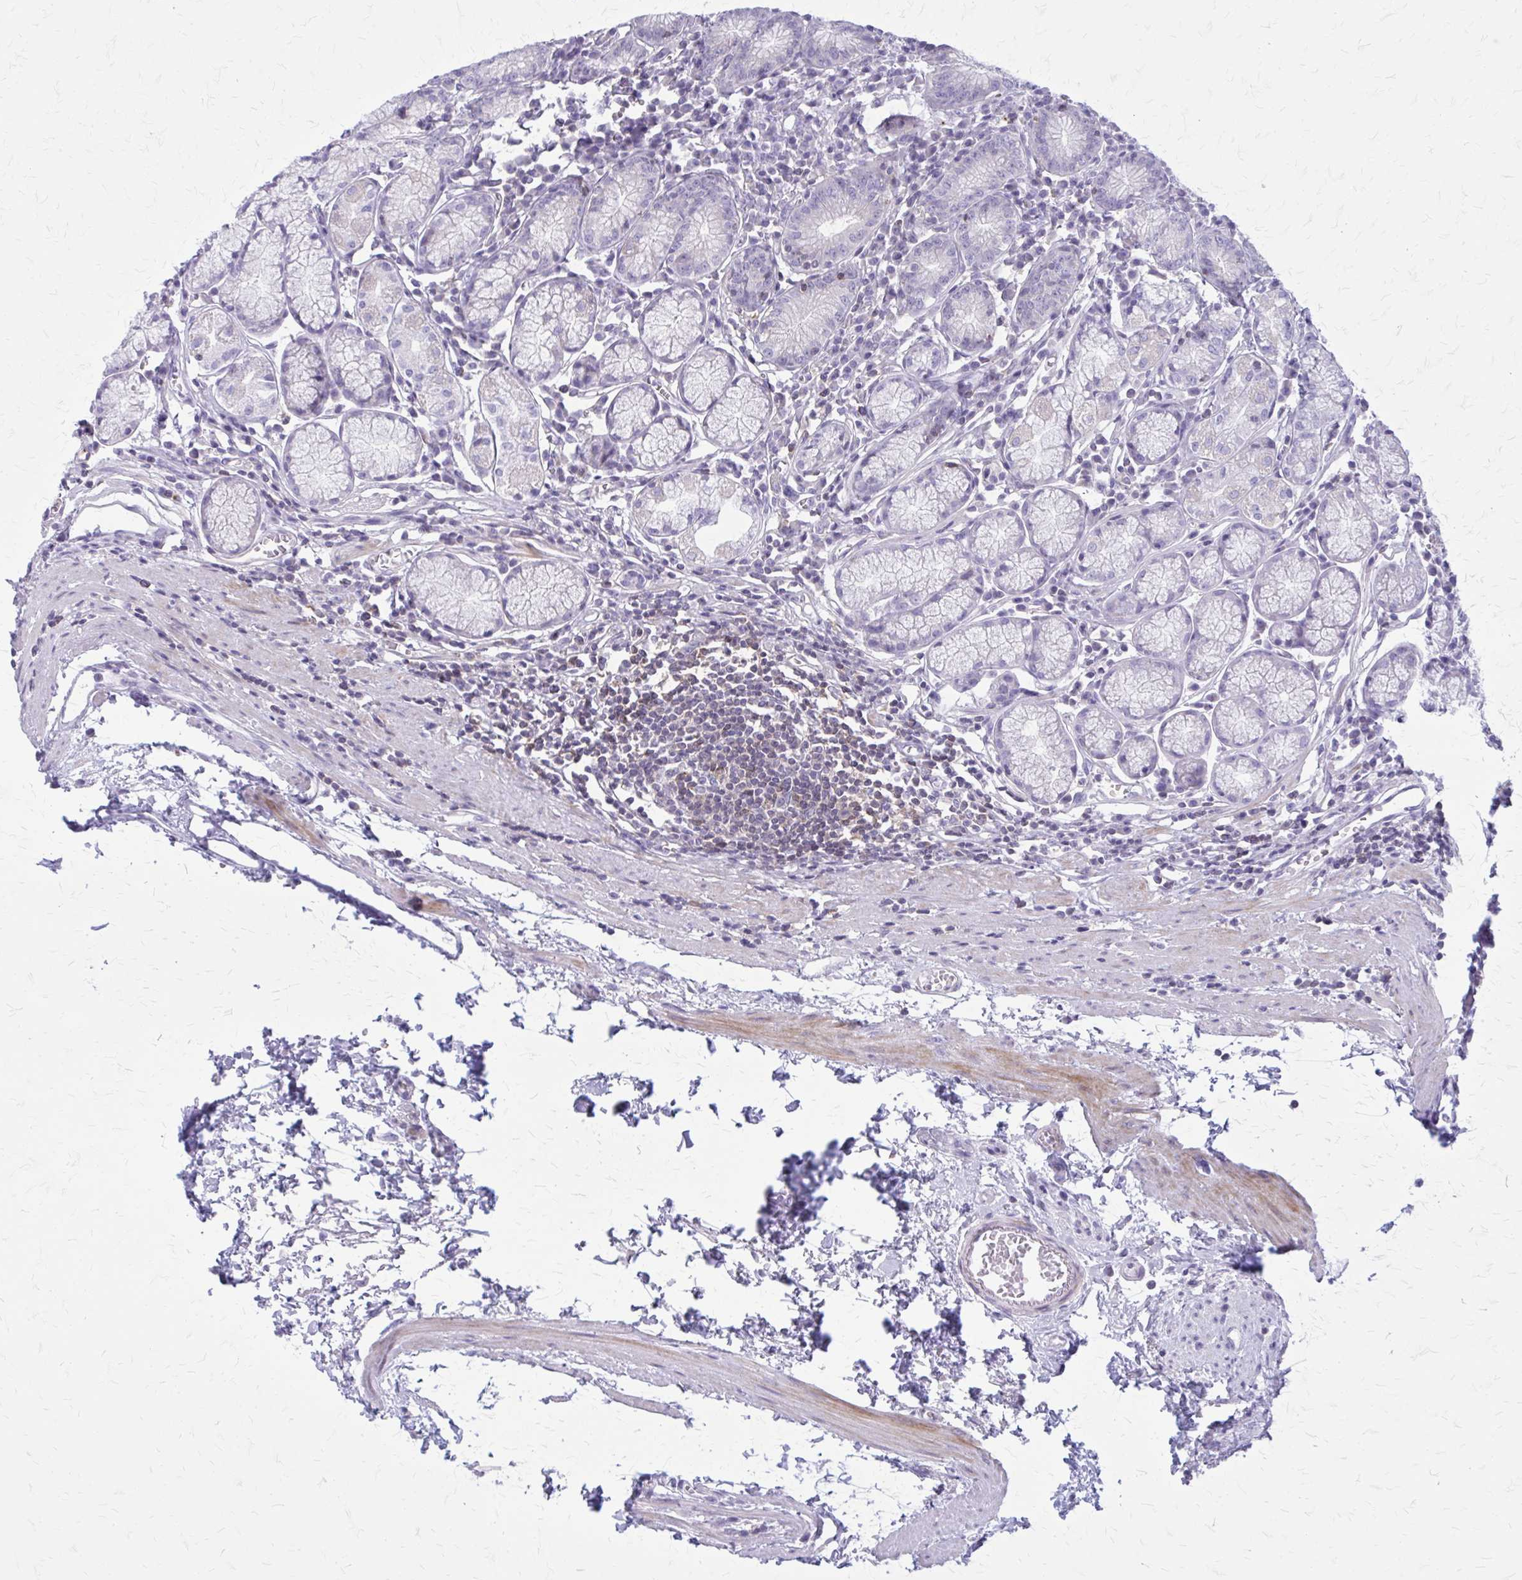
{"staining": {"intensity": "weak", "quantity": "<25%", "location": "cytoplasmic/membranous"}, "tissue": "stomach", "cell_type": "Glandular cells", "image_type": "normal", "snomed": [{"axis": "morphology", "description": "Normal tissue, NOS"}, {"axis": "topography", "description": "Stomach"}], "caption": "Immunohistochemistry of benign stomach reveals no staining in glandular cells.", "gene": "PITPNM1", "patient": {"sex": "male", "age": 55}}